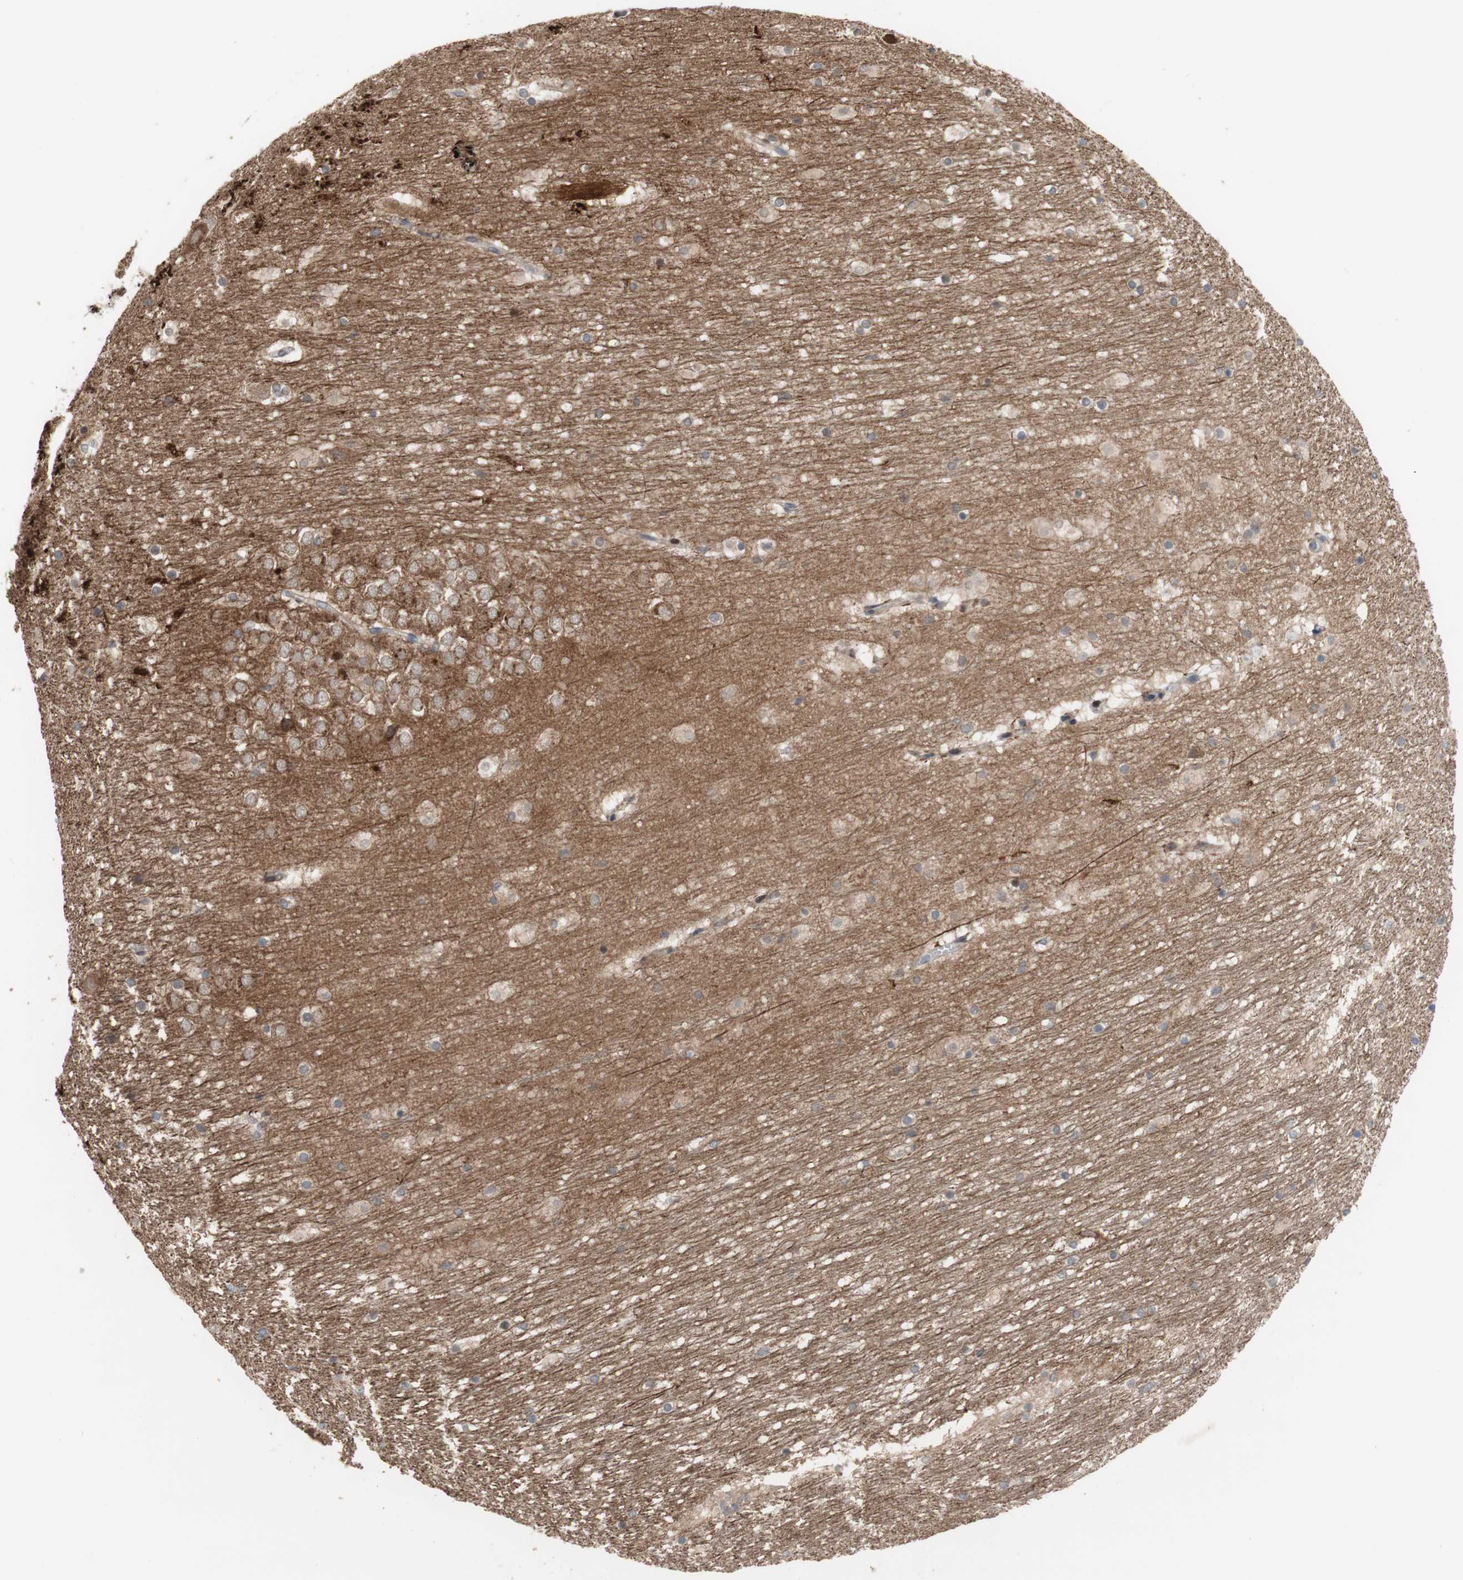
{"staining": {"intensity": "negative", "quantity": "none", "location": "none"}, "tissue": "hippocampus", "cell_type": "Glial cells", "image_type": "normal", "snomed": [{"axis": "morphology", "description": "Normal tissue, NOS"}, {"axis": "topography", "description": "Hippocampus"}], "caption": "DAB immunohistochemical staining of normal hippocampus demonstrates no significant staining in glial cells. The staining was performed using DAB to visualize the protein expression in brown, while the nuclei were stained in blue with hematoxylin (Magnification: 20x).", "gene": "OAZ1", "patient": {"sex": "male", "age": 45}}